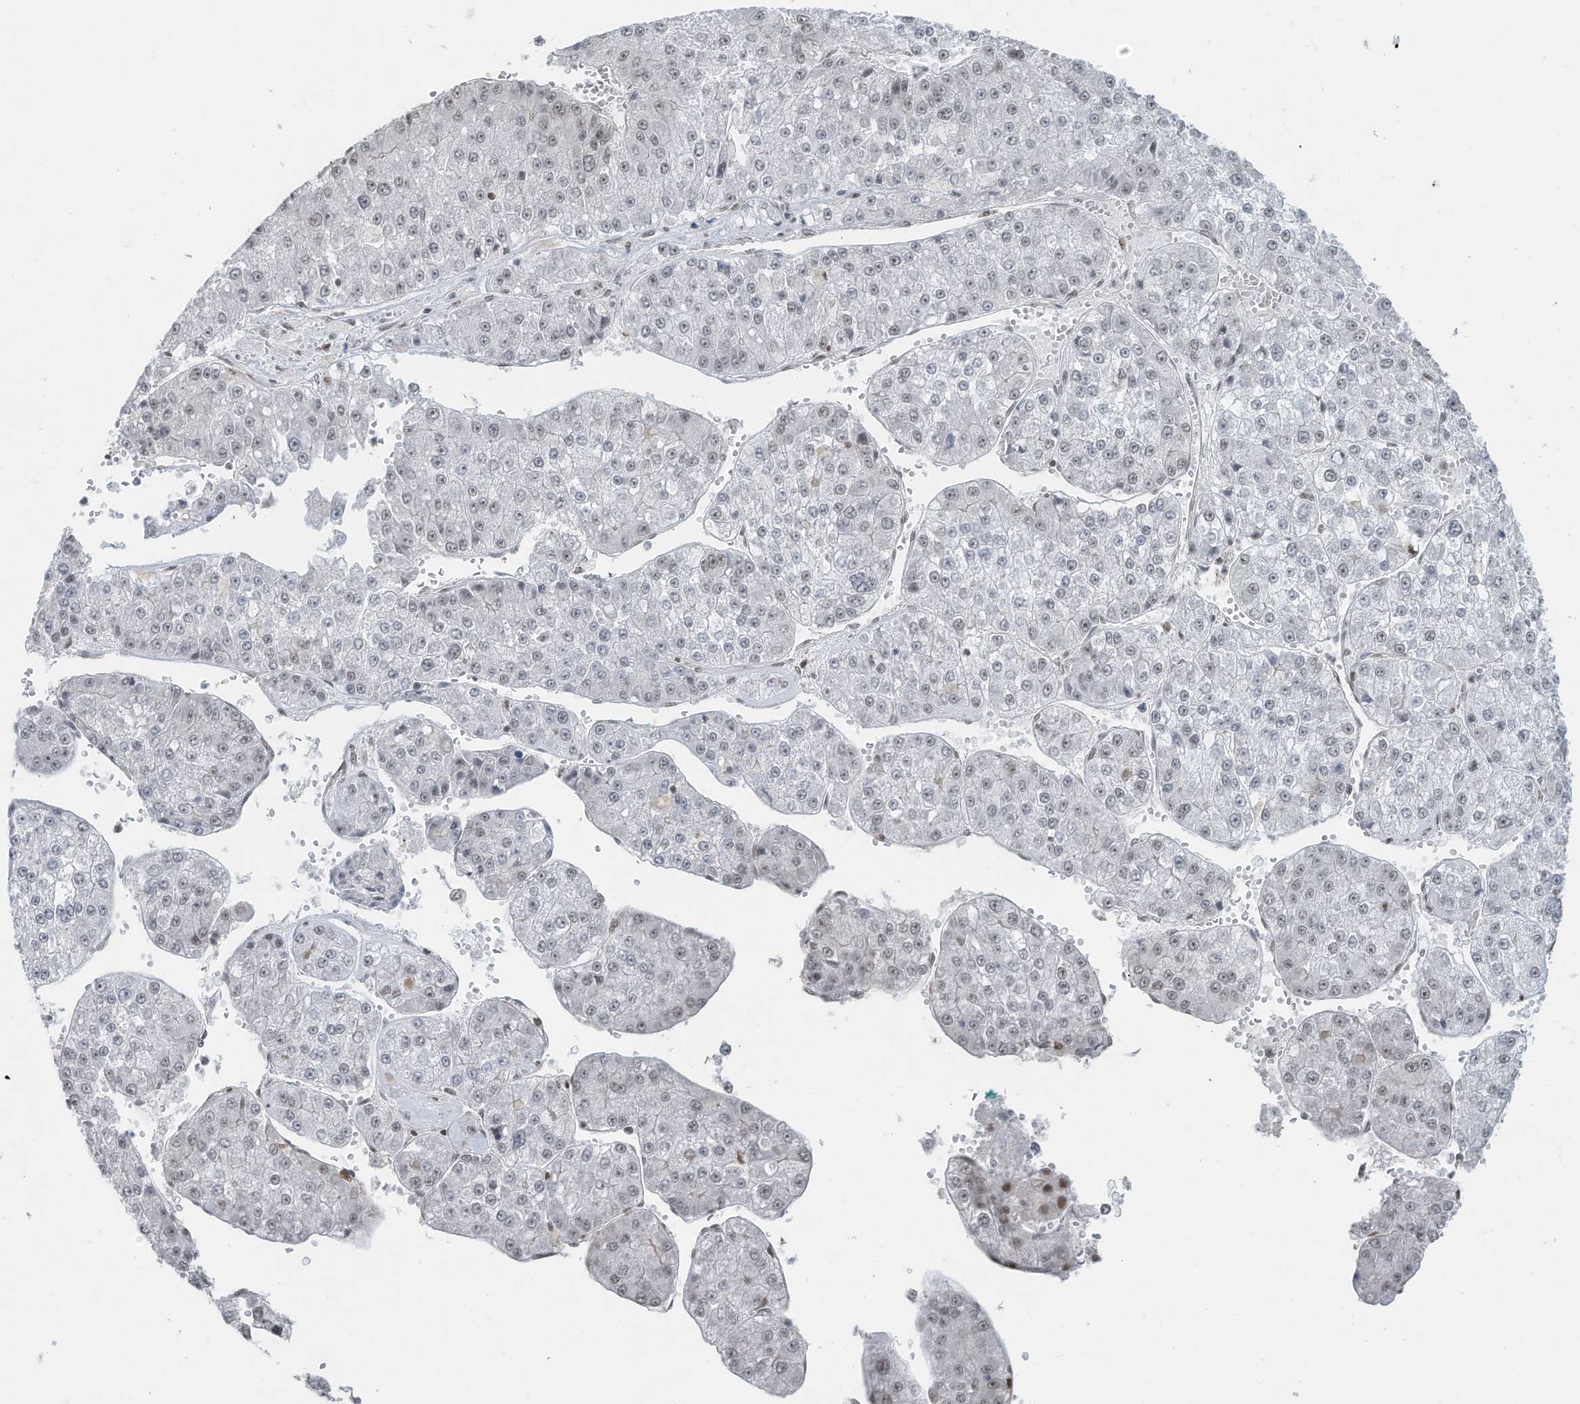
{"staining": {"intensity": "weak", "quantity": "<25%", "location": "nuclear"}, "tissue": "liver cancer", "cell_type": "Tumor cells", "image_type": "cancer", "snomed": [{"axis": "morphology", "description": "Carcinoma, Hepatocellular, NOS"}, {"axis": "topography", "description": "Liver"}], "caption": "DAB immunohistochemical staining of liver cancer (hepatocellular carcinoma) exhibits no significant expression in tumor cells. The staining was performed using DAB to visualize the protein expression in brown, while the nuclei were stained in blue with hematoxylin (Magnification: 20x).", "gene": "DBR1", "patient": {"sex": "female", "age": 73}}